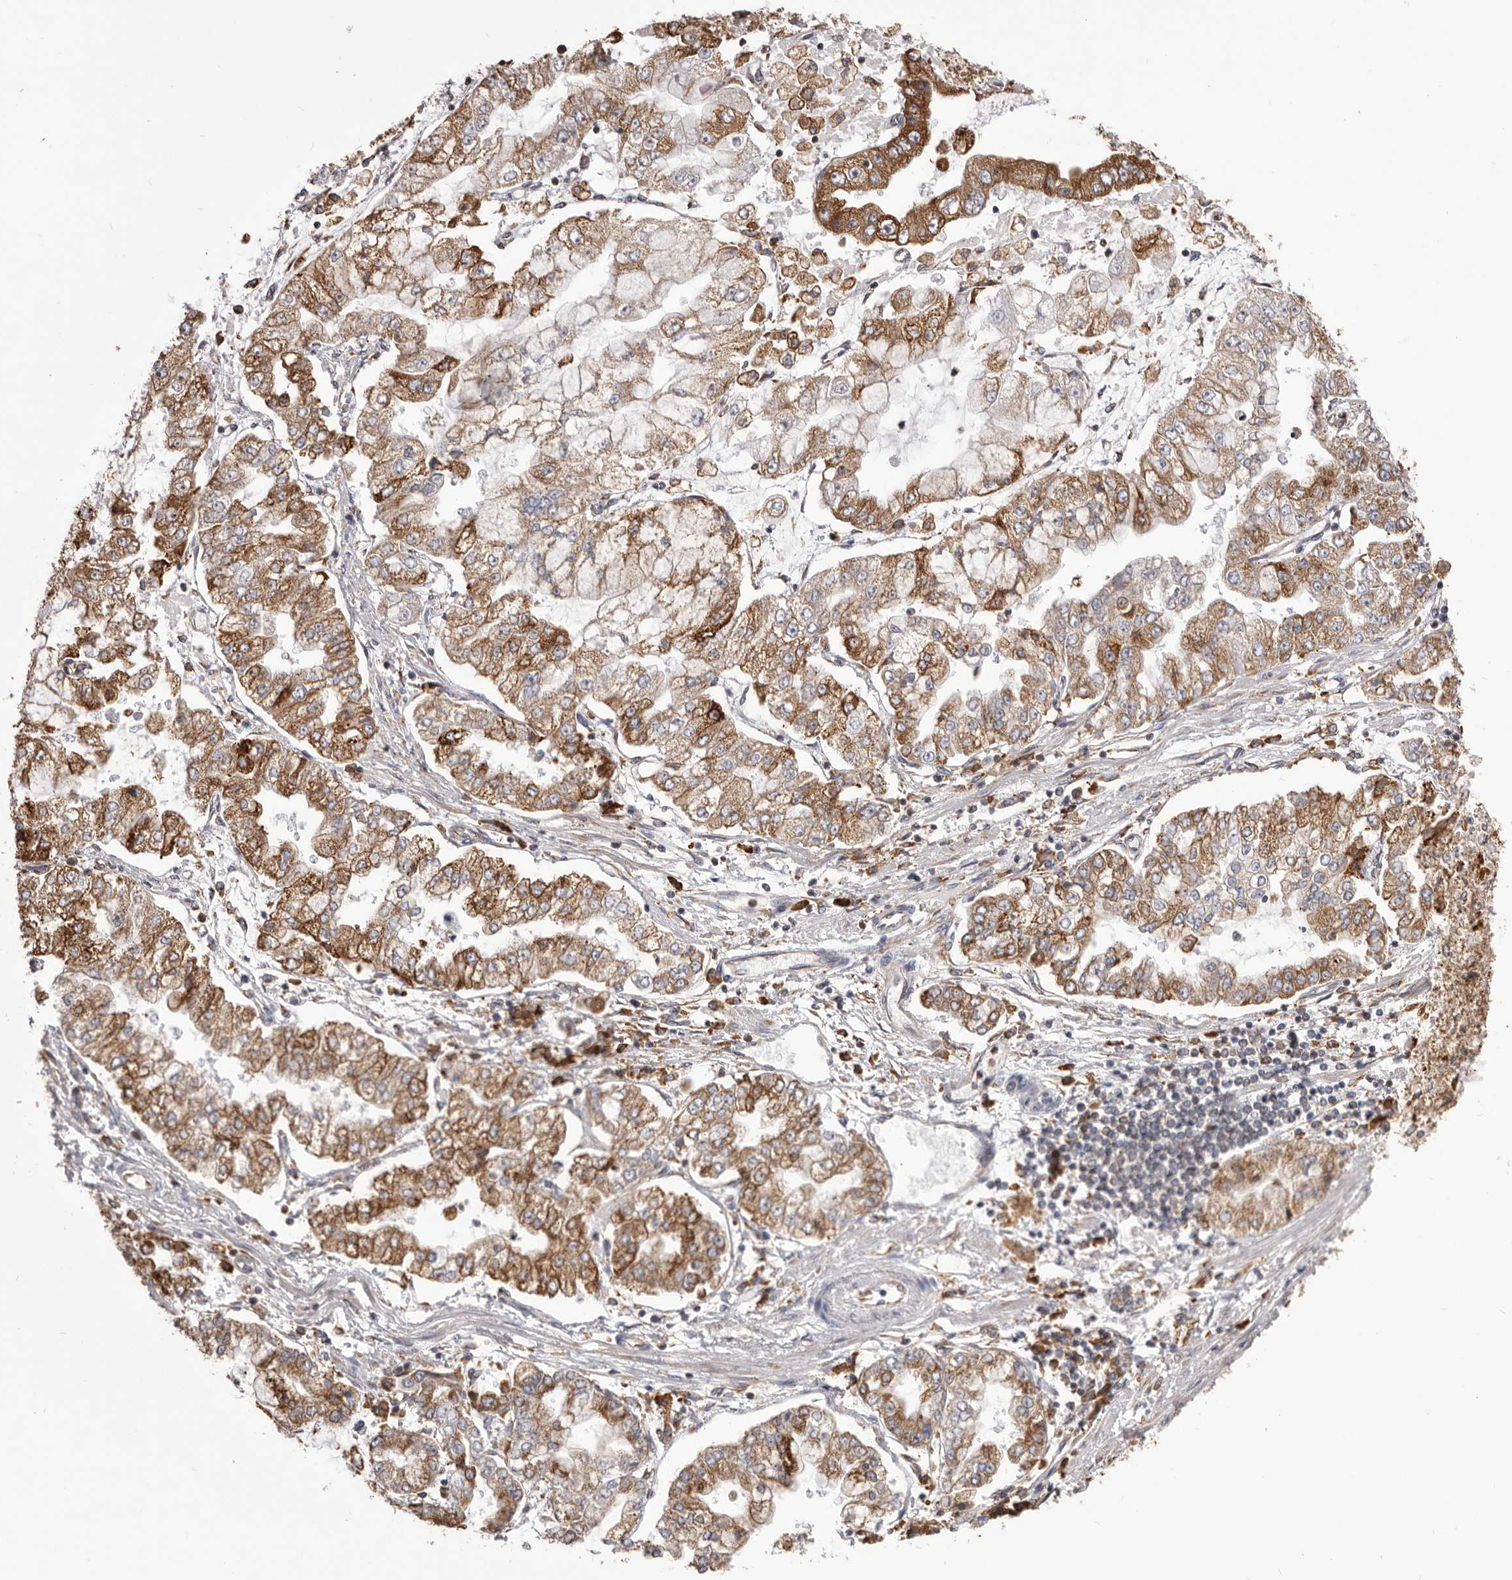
{"staining": {"intensity": "moderate", "quantity": ">75%", "location": "cytoplasmic/membranous"}, "tissue": "stomach cancer", "cell_type": "Tumor cells", "image_type": "cancer", "snomed": [{"axis": "morphology", "description": "Adenocarcinoma, NOS"}, {"axis": "topography", "description": "Stomach"}], "caption": "Immunohistochemical staining of human adenocarcinoma (stomach) reveals moderate cytoplasmic/membranous protein expression in about >75% of tumor cells.", "gene": "QRSL1", "patient": {"sex": "male", "age": 76}}